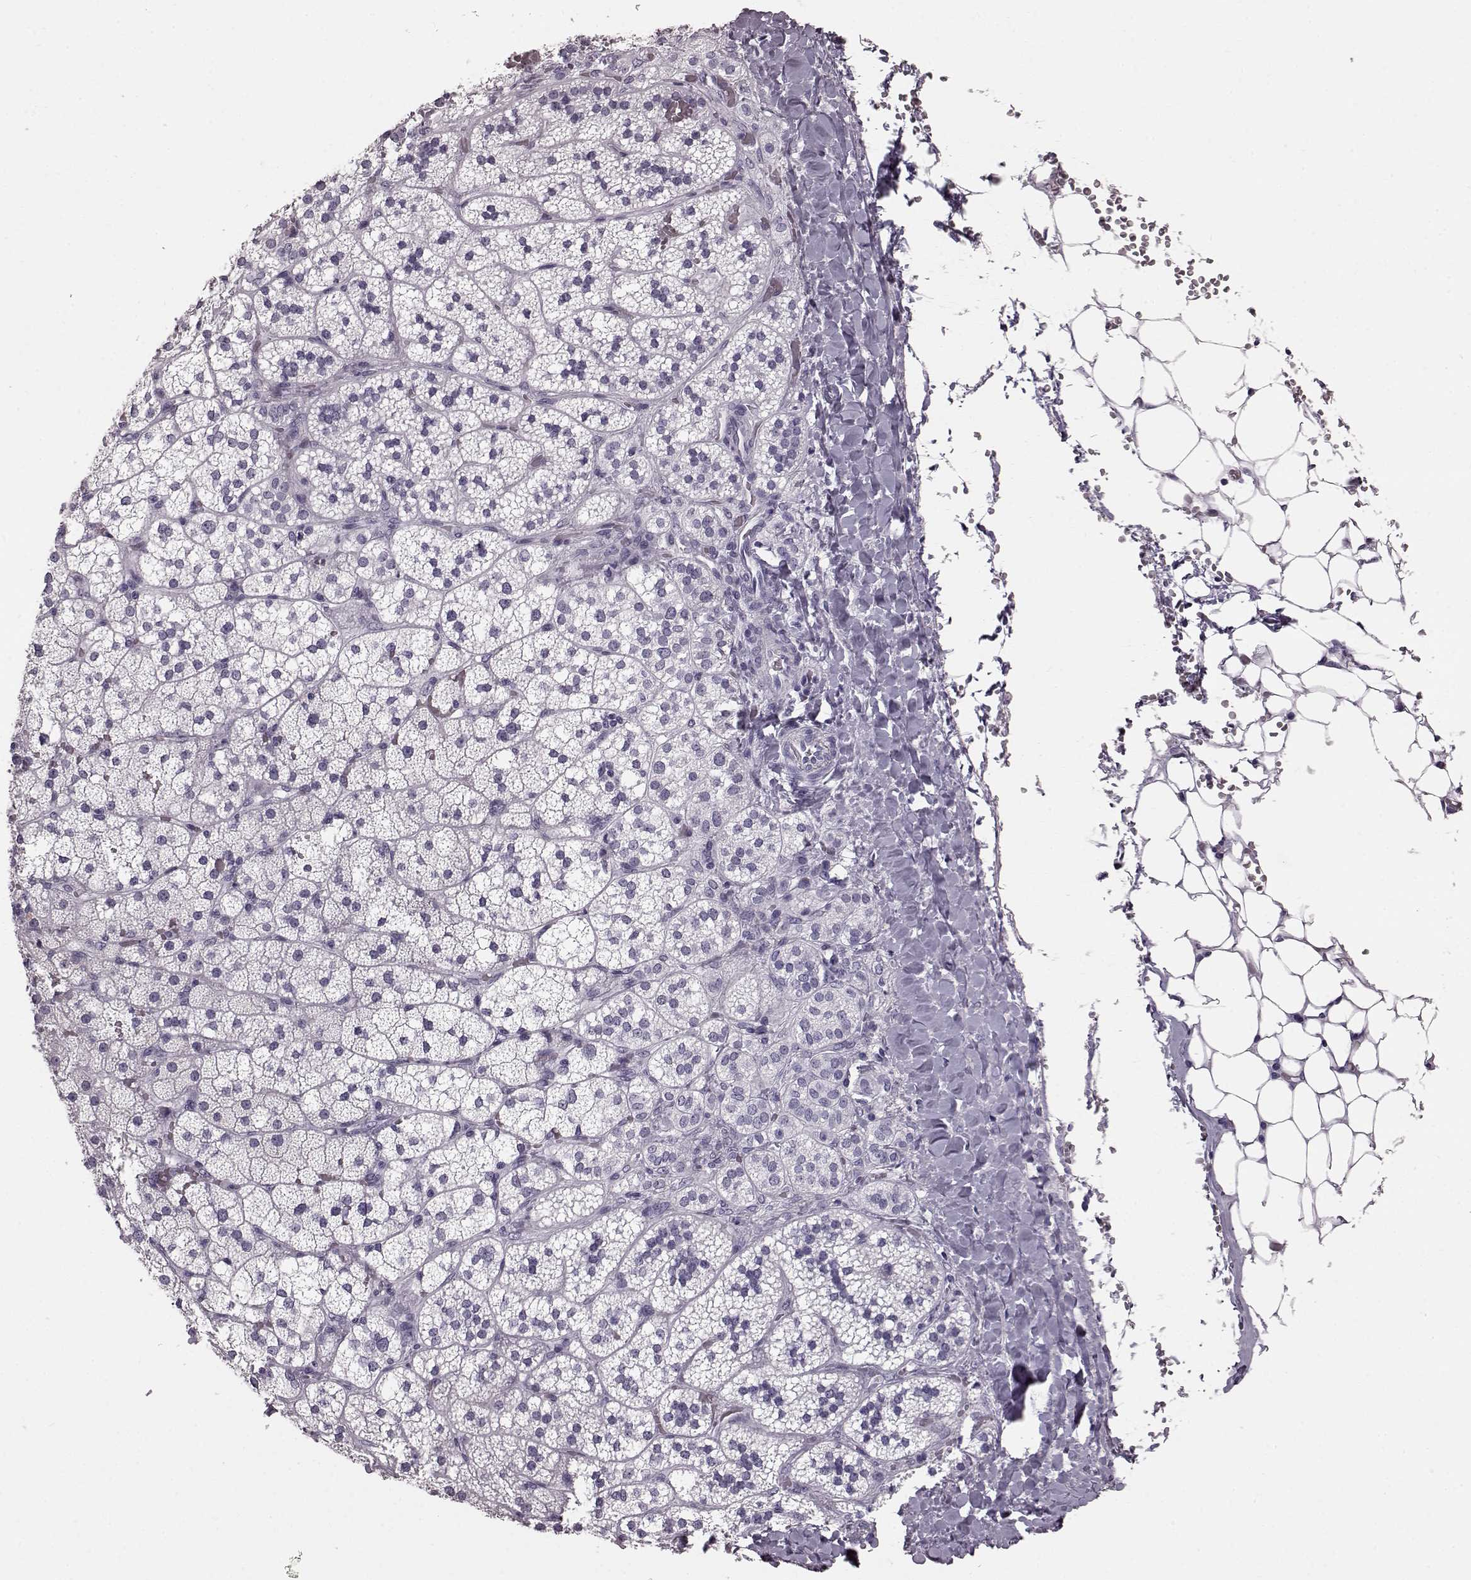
{"staining": {"intensity": "negative", "quantity": "none", "location": "none"}, "tissue": "adrenal gland", "cell_type": "Glandular cells", "image_type": "normal", "snomed": [{"axis": "morphology", "description": "Normal tissue, NOS"}, {"axis": "topography", "description": "Adrenal gland"}], "caption": "IHC of normal adrenal gland shows no expression in glandular cells.", "gene": "TCHHL1", "patient": {"sex": "male", "age": 53}}